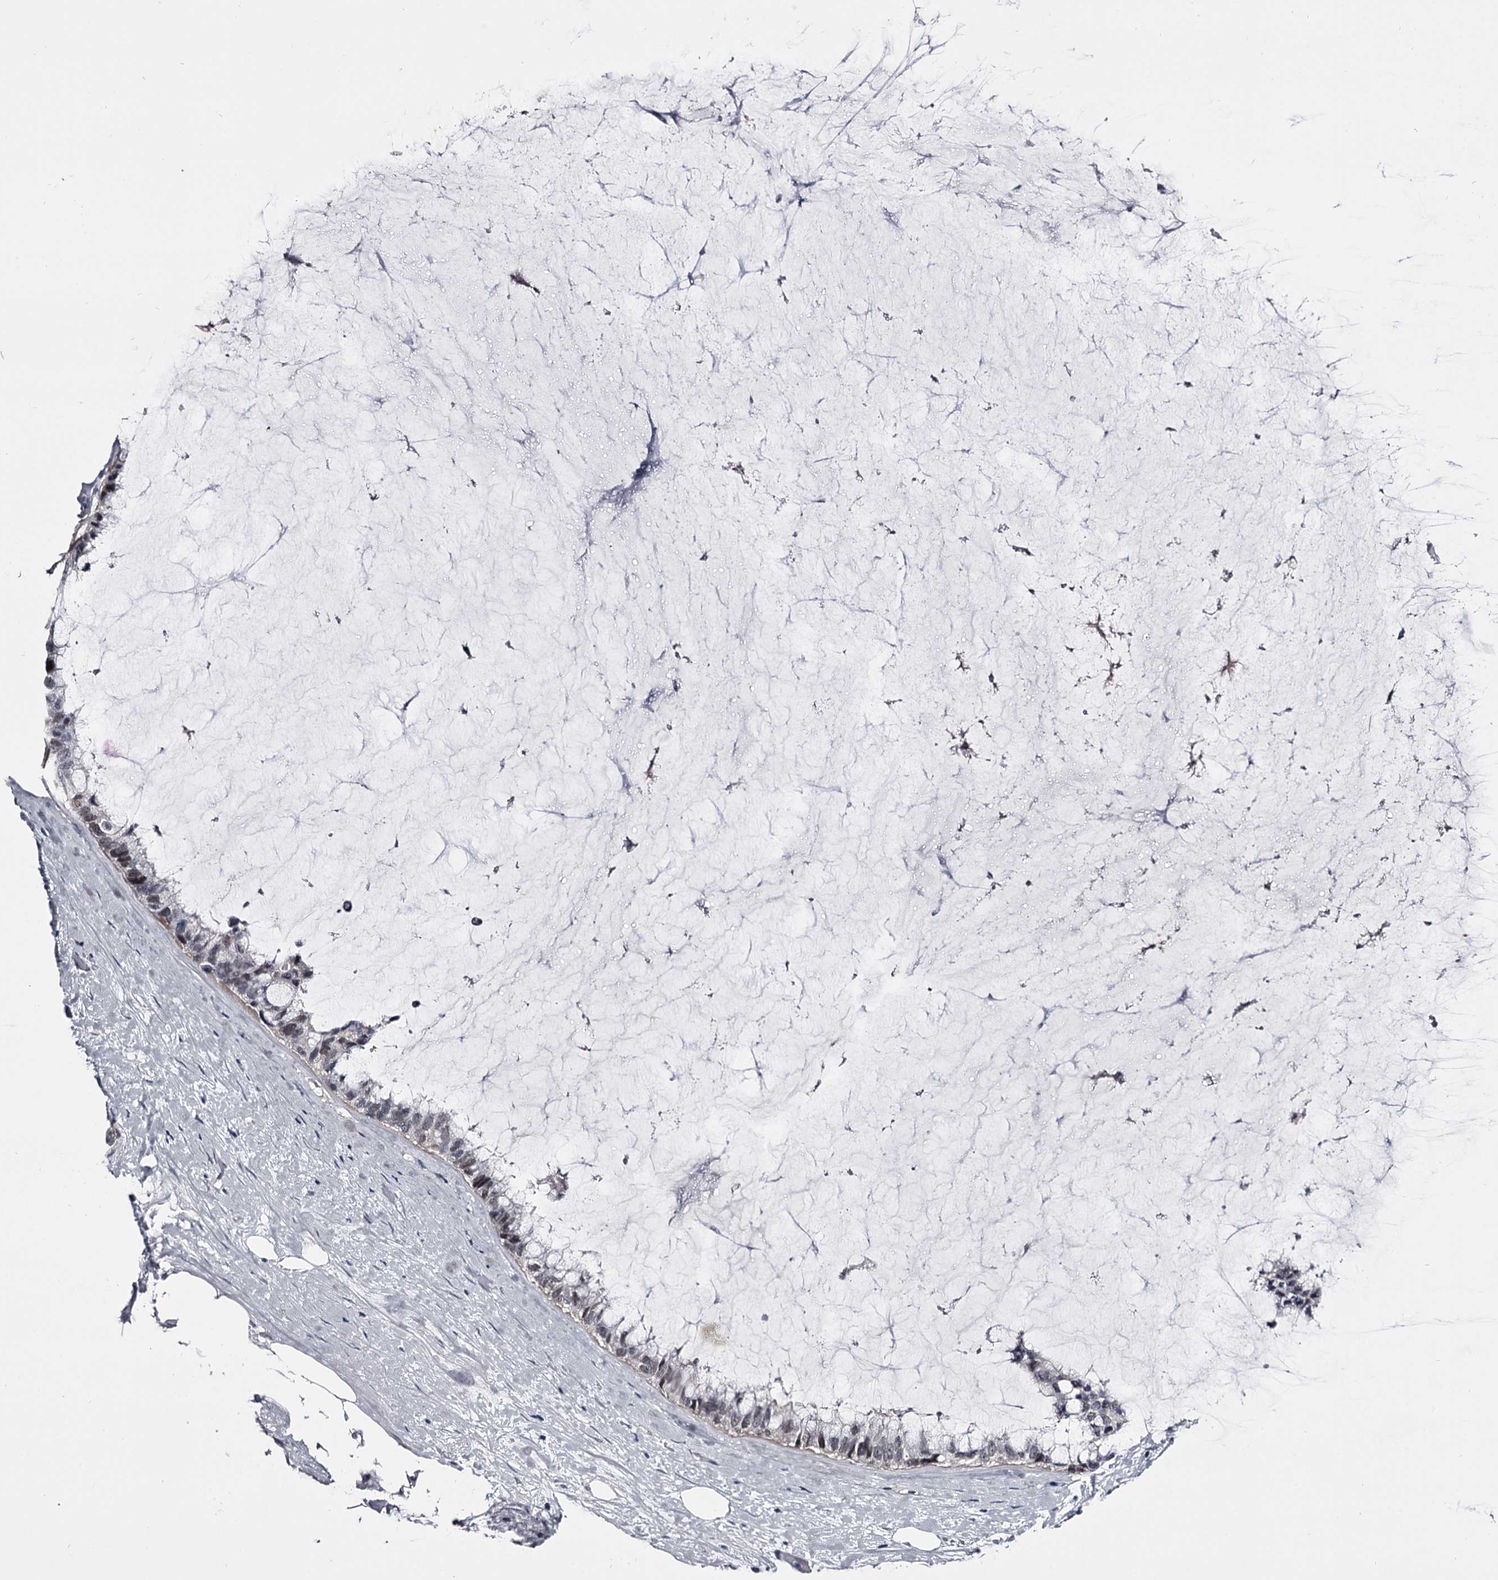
{"staining": {"intensity": "negative", "quantity": "none", "location": "none"}, "tissue": "ovarian cancer", "cell_type": "Tumor cells", "image_type": "cancer", "snomed": [{"axis": "morphology", "description": "Cystadenocarcinoma, mucinous, NOS"}, {"axis": "topography", "description": "Ovary"}], "caption": "Immunohistochemical staining of human ovarian cancer reveals no significant positivity in tumor cells. (DAB (3,3'-diaminobenzidine) IHC with hematoxylin counter stain).", "gene": "OVOL2", "patient": {"sex": "female", "age": 39}}